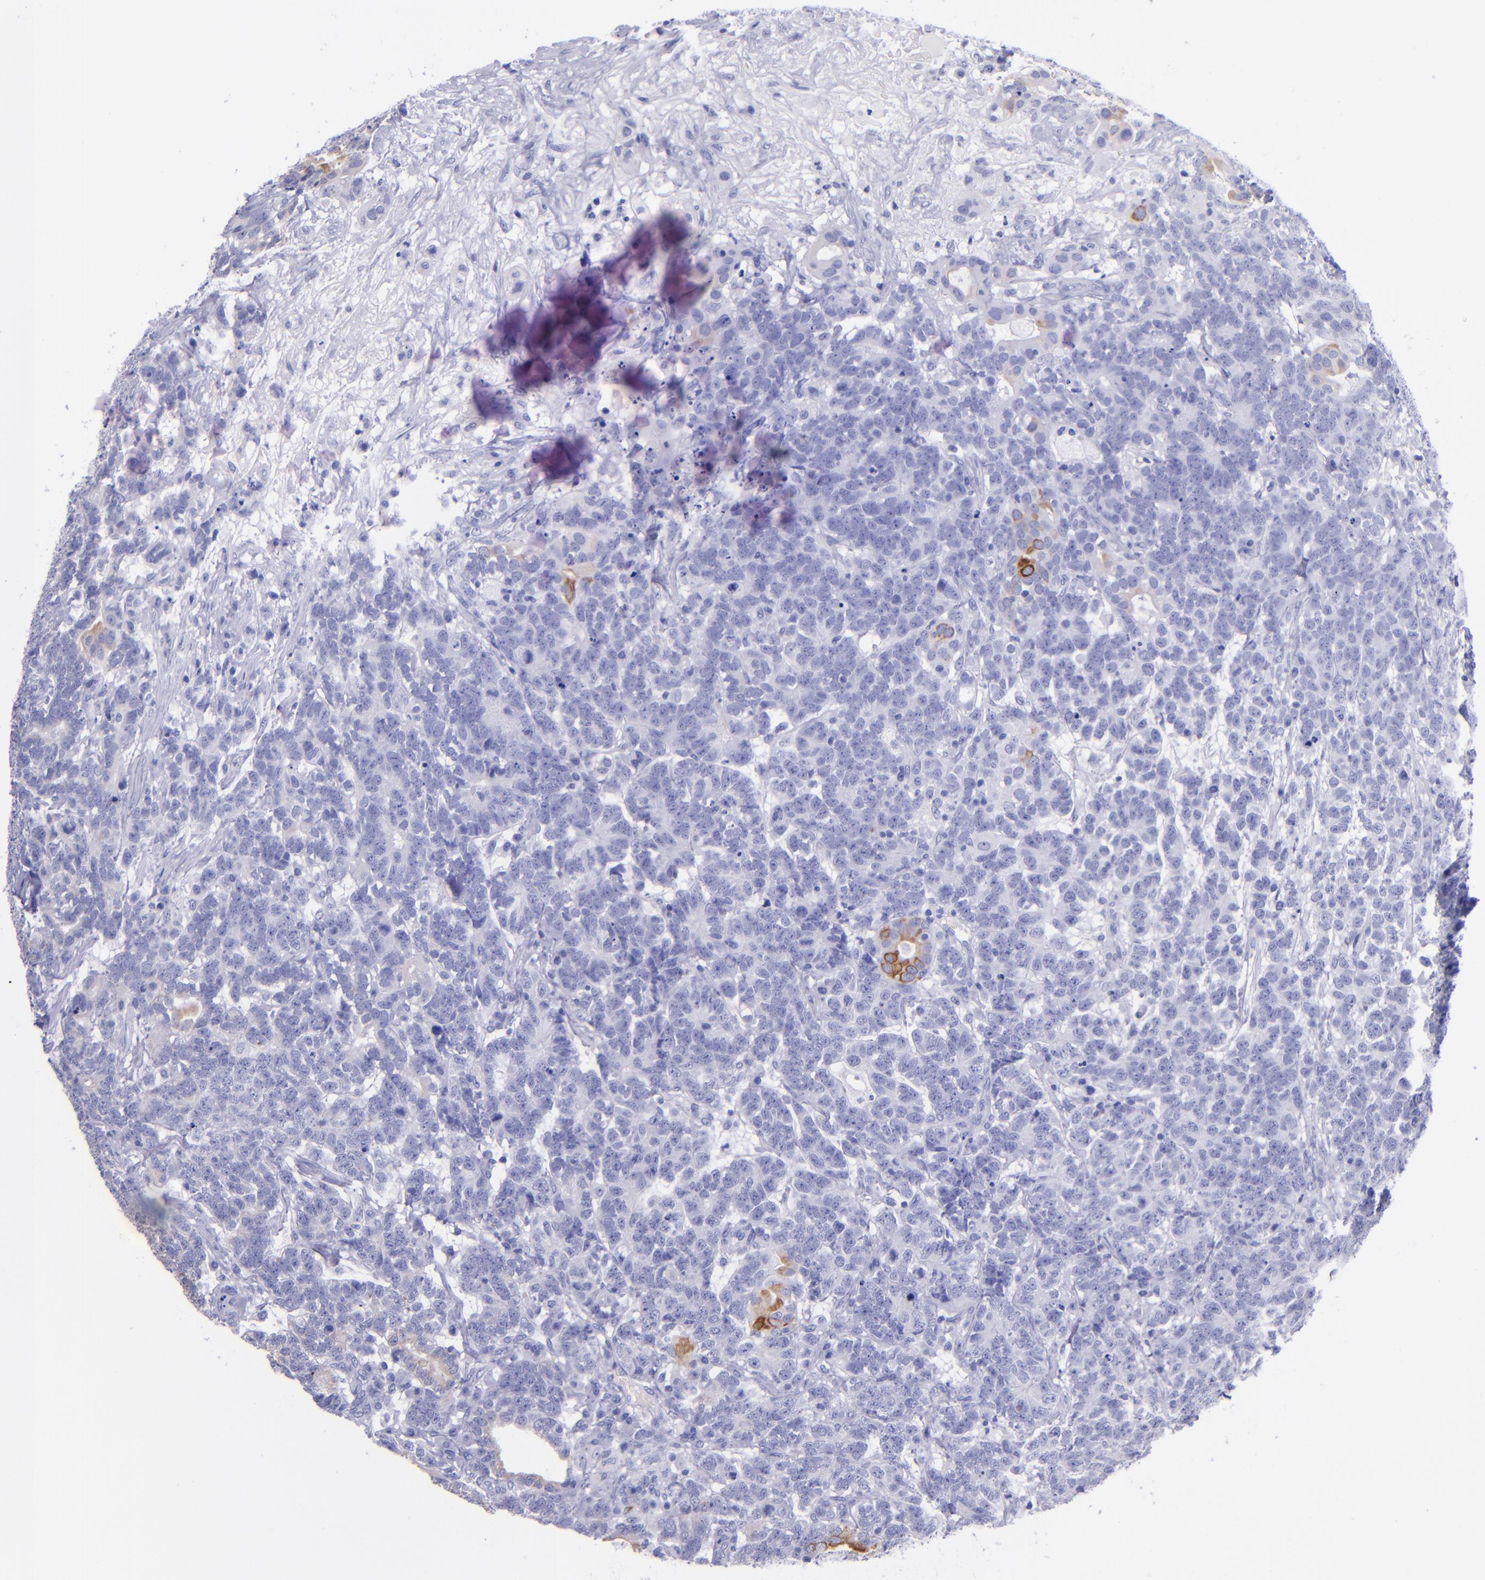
{"staining": {"intensity": "moderate", "quantity": "<25%", "location": "cytoplasmic/membranous"}, "tissue": "testis cancer", "cell_type": "Tumor cells", "image_type": "cancer", "snomed": [{"axis": "morphology", "description": "Carcinoma, Embryonal, NOS"}, {"axis": "topography", "description": "Testis"}], "caption": "Protein expression analysis of human testis cancer (embryonal carcinoma) reveals moderate cytoplasmic/membranous expression in approximately <25% of tumor cells.", "gene": "KRT4", "patient": {"sex": "male", "age": 26}}